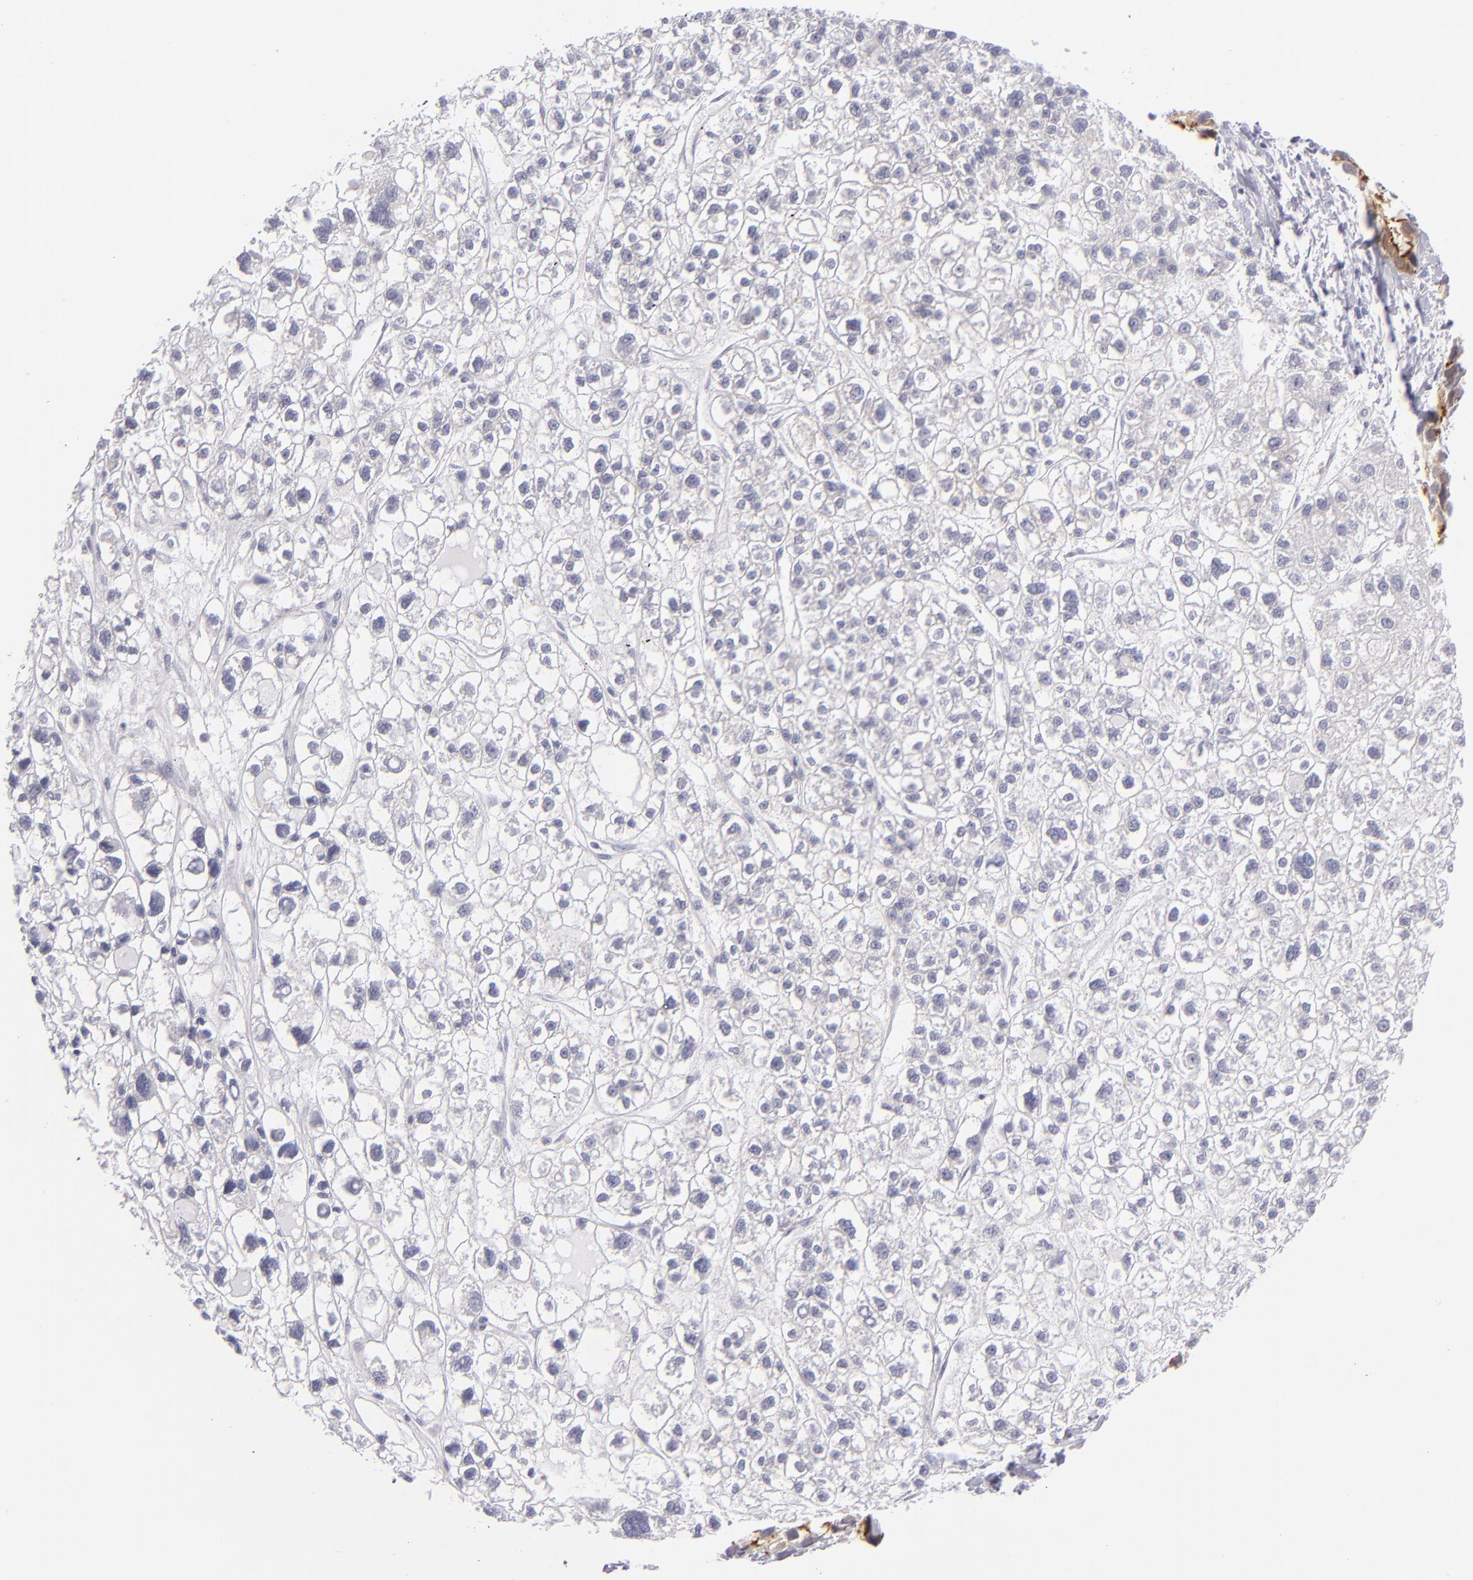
{"staining": {"intensity": "negative", "quantity": "none", "location": "none"}, "tissue": "liver cancer", "cell_type": "Tumor cells", "image_type": "cancer", "snomed": [{"axis": "morphology", "description": "Carcinoma, Hepatocellular, NOS"}, {"axis": "topography", "description": "Liver"}], "caption": "An IHC image of liver hepatocellular carcinoma is shown. There is no staining in tumor cells of liver hepatocellular carcinoma.", "gene": "VIL1", "patient": {"sex": "female", "age": 85}}